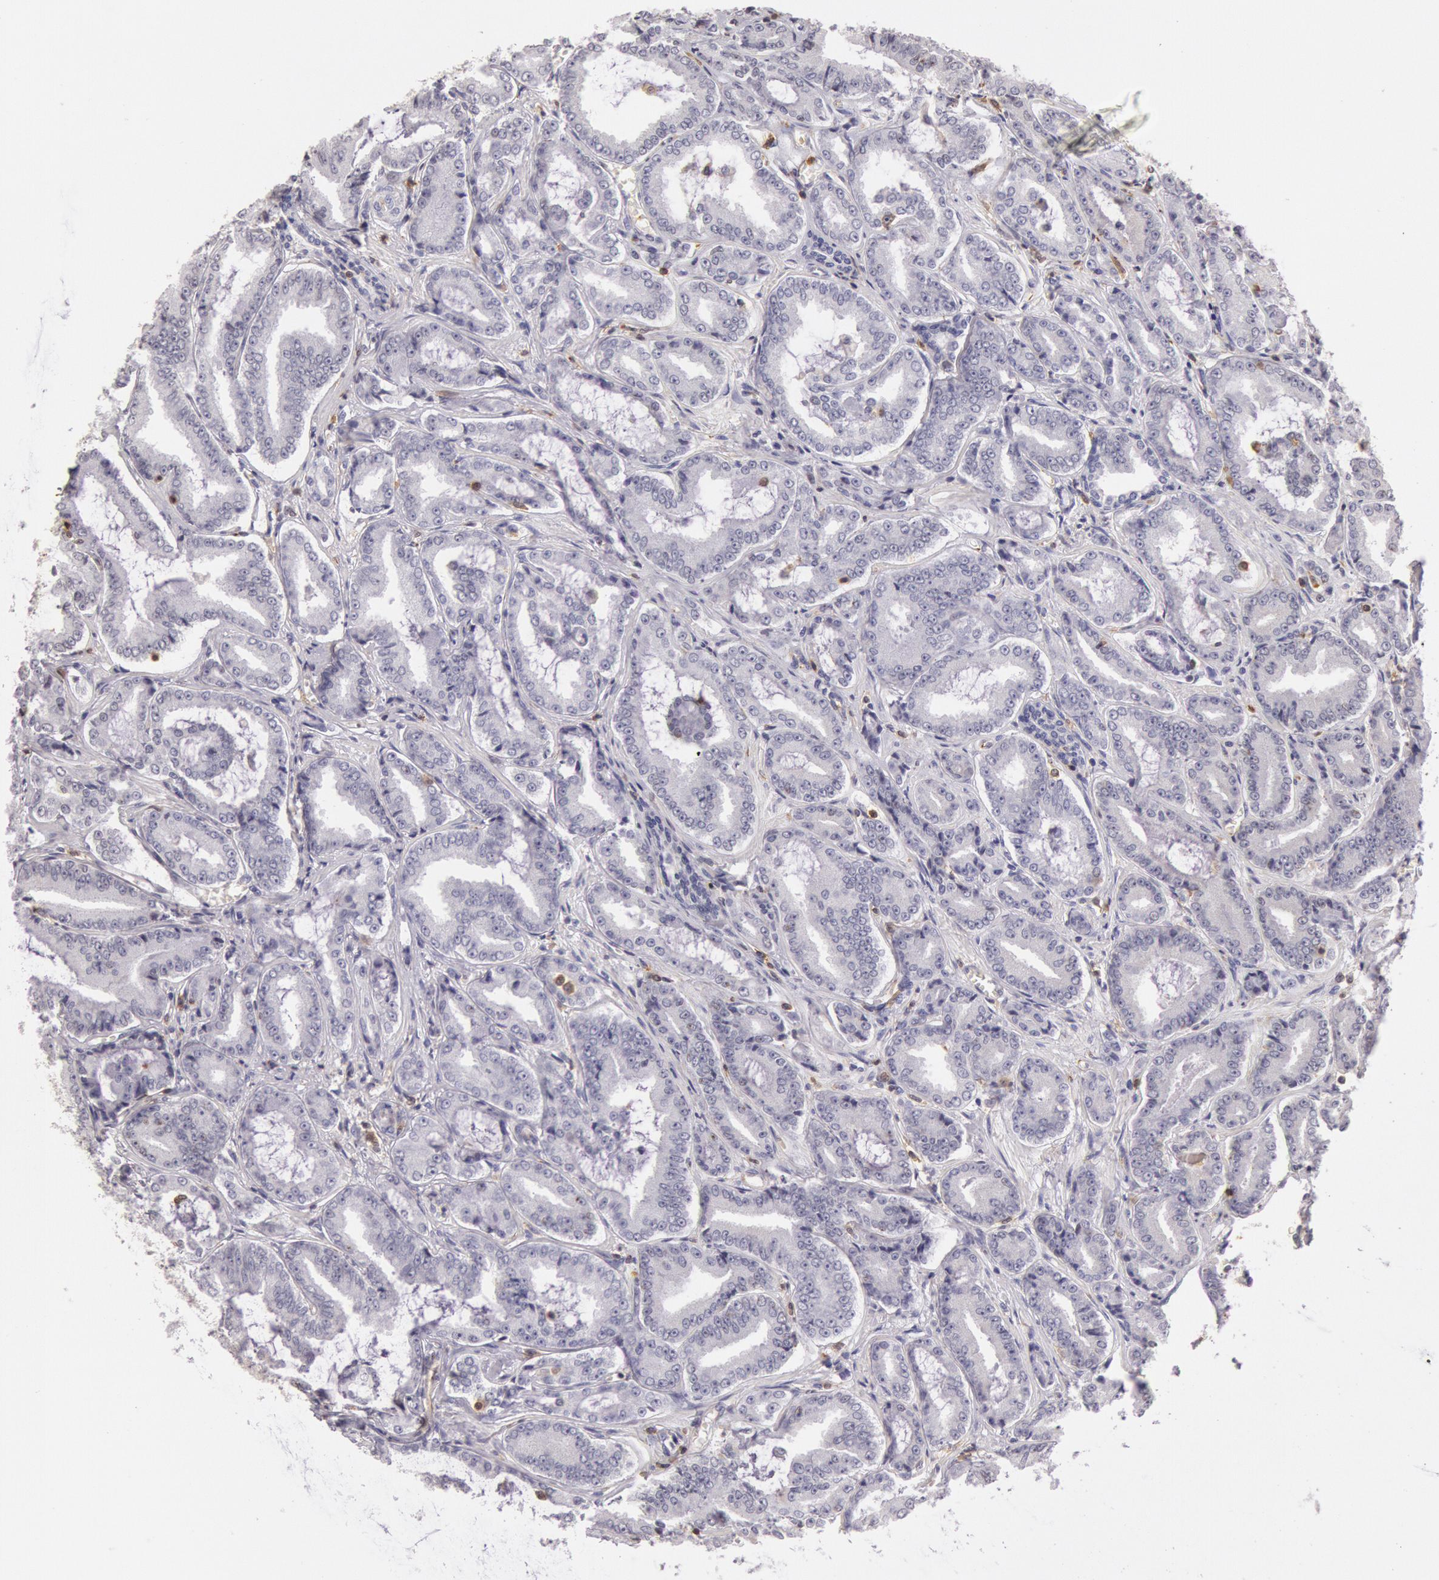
{"staining": {"intensity": "negative", "quantity": "none", "location": "none"}, "tissue": "prostate cancer", "cell_type": "Tumor cells", "image_type": "cancer", "snomed": [{"axis": "morphology", "description": "Adenocarcinoma, Low grade"}, {"axis": "topography", "description": "Prostate"}], "caption": "Tumor cells are negative for brown protein staining in prostate cancer.", "gene": "HIF1A", "patient": {"sex": "male", "age": 65}}